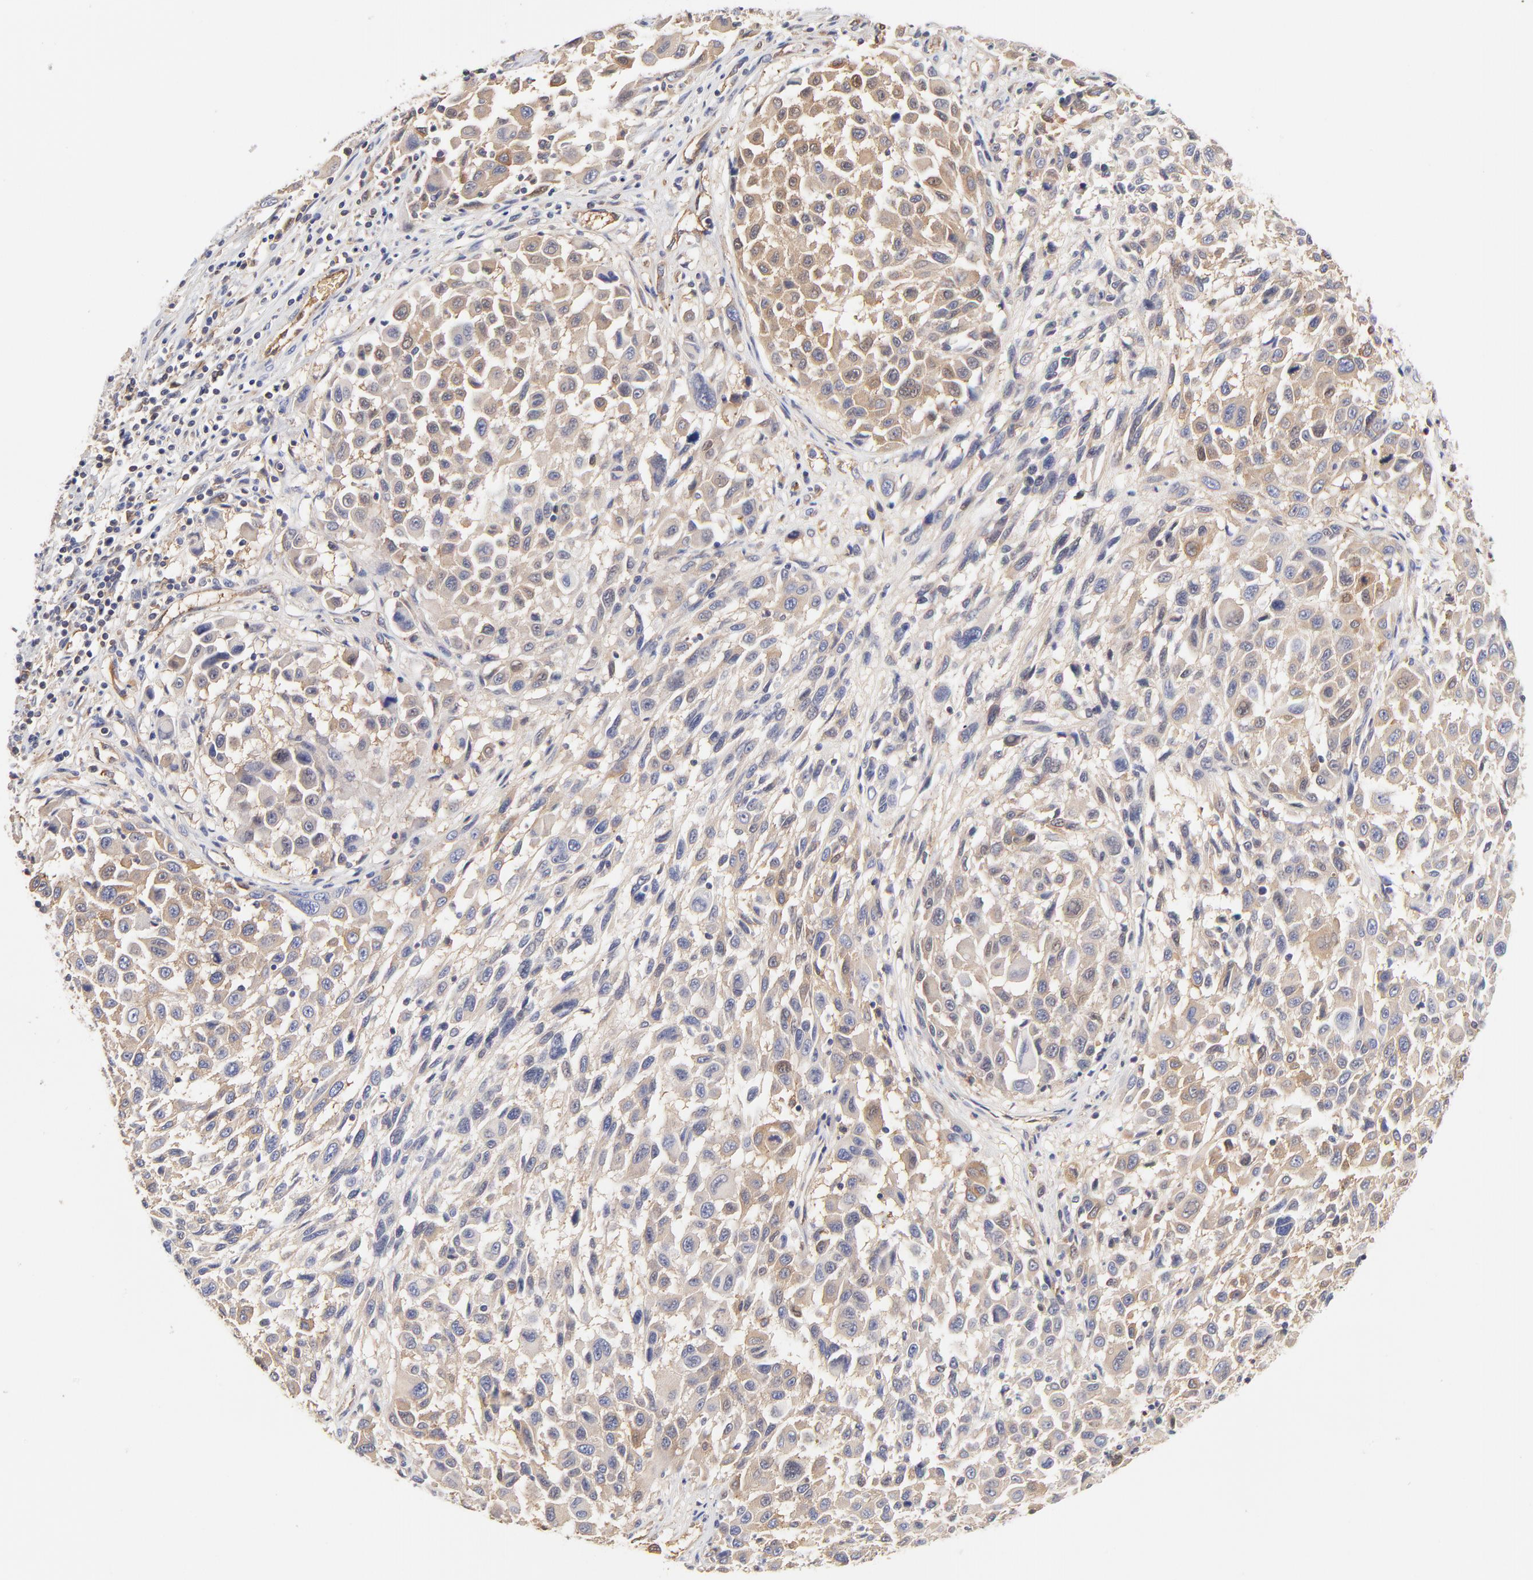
{"staining": {"intensity": "weak", "quantity": ">75%", "location": "cytoplasmic/membranous"}, "tissue": "melanoma", "cell_type": "Tumor cells", "image_type": "cancer", "snomed": [{"axis": "morphology", "description": "Malignant melanoma, Metastatic site"}, {"axis": "topography", "description": "Lymph node"}], "caption": "DAB (3,3'-diaminobenzidine) immunohistochemical staining of human melanoma shows weak cytoplasmic/membranous protein expression in approximately >75% of tumor cells.", "gene": "CD2AP", "patient": {"sex": "male", "age": 61}}